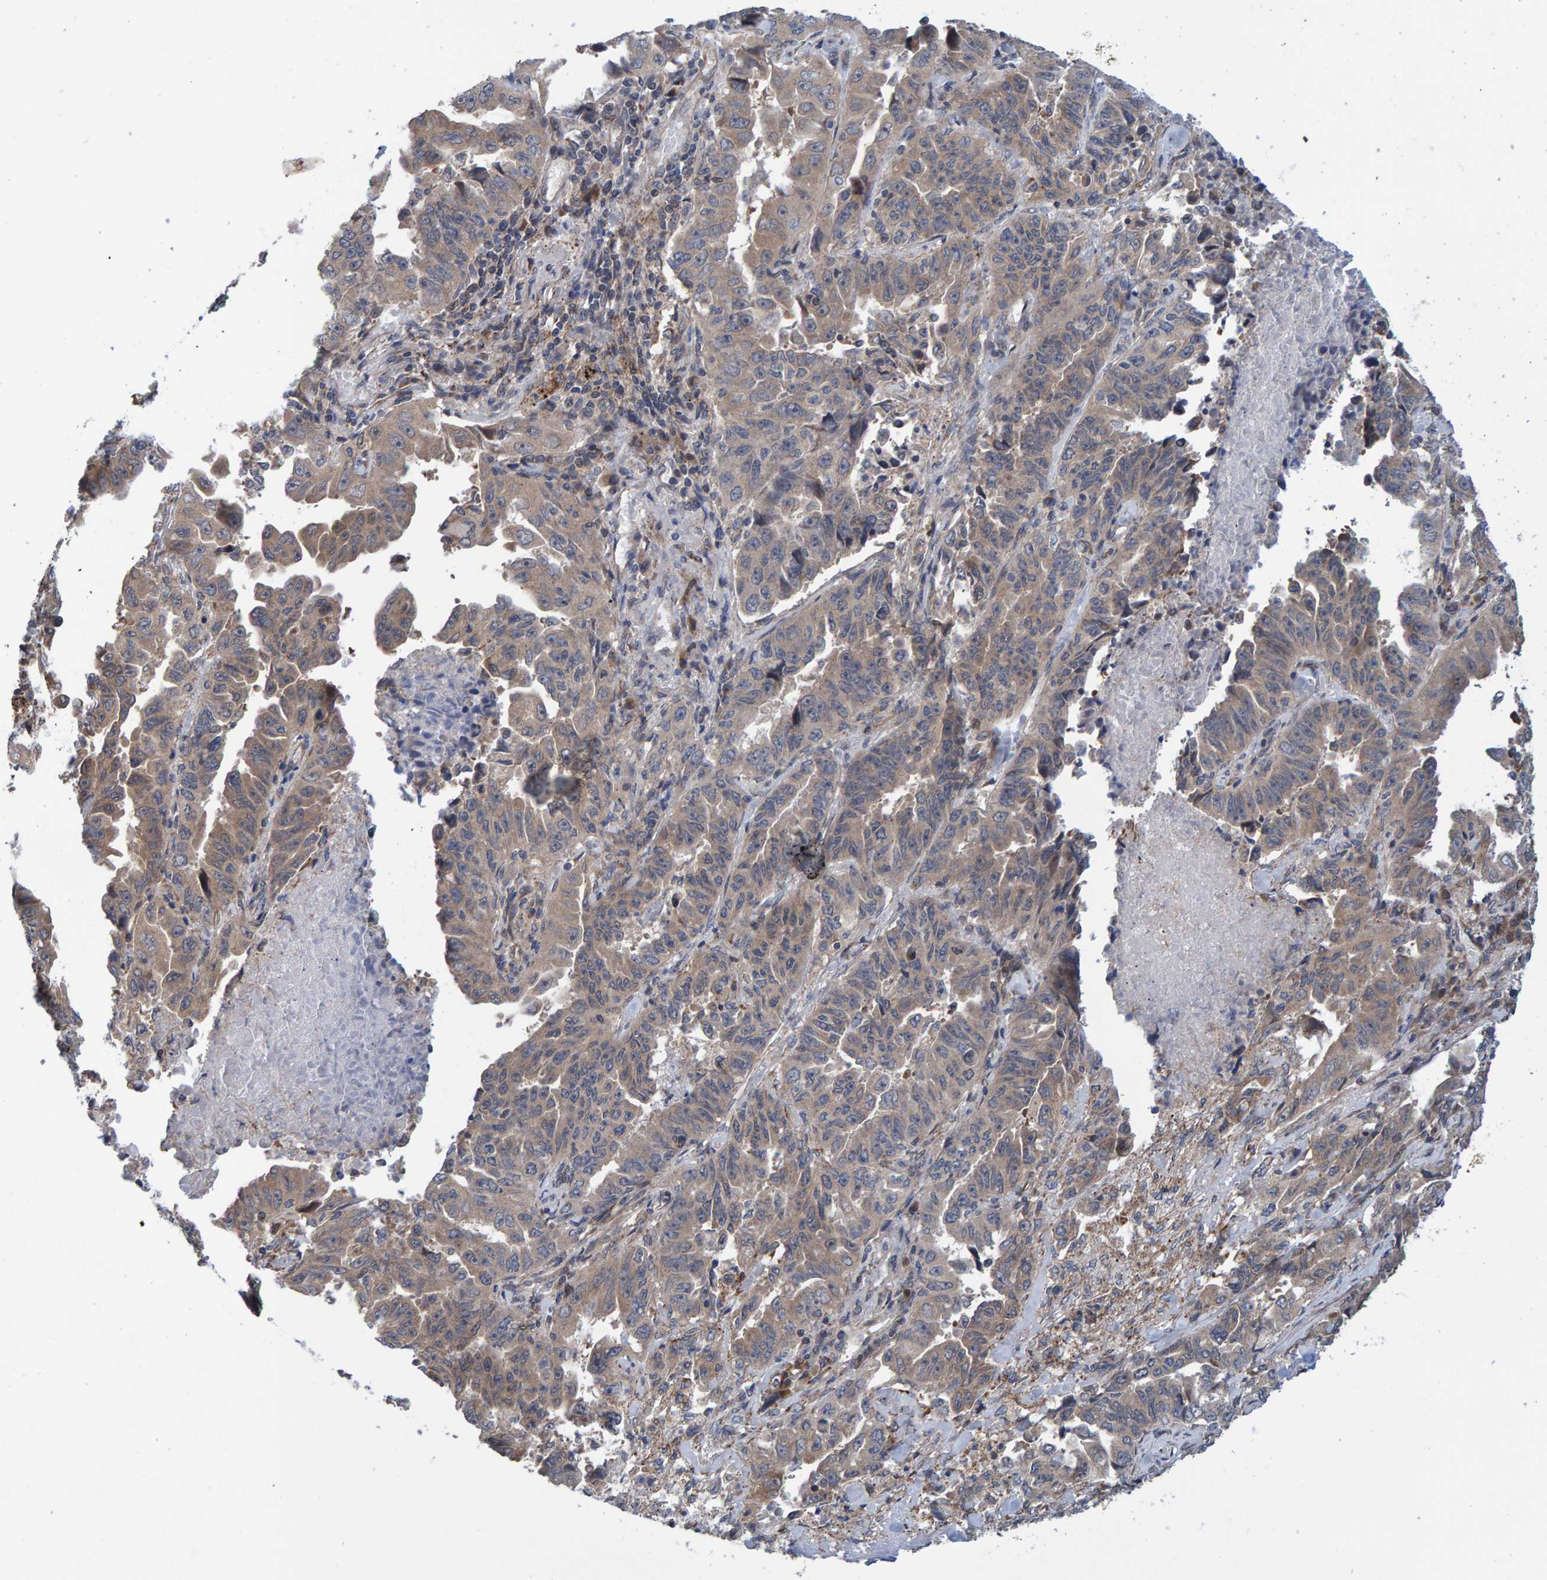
{"staining": {"intensity": "weak", "quantity": ">75%", "location": "cytoplasmic/membranous"}, "tissue": "lung cancer", "cell_type": "Tumor cells", "image_type": "cancer", "snomed": [{"axis": "morphology", "description": "Adenocarcinoma, NOS"}, {"axis": "topography", "description": "Lung"}], "caption": "Human lung cancer stained for a protein (brown) exhibits weak cytoplasmic/membranous positive positivity in about >75% of tumor cells.", "gene": "SCRN2", "patient": {"sex": "female", "age": 51}}